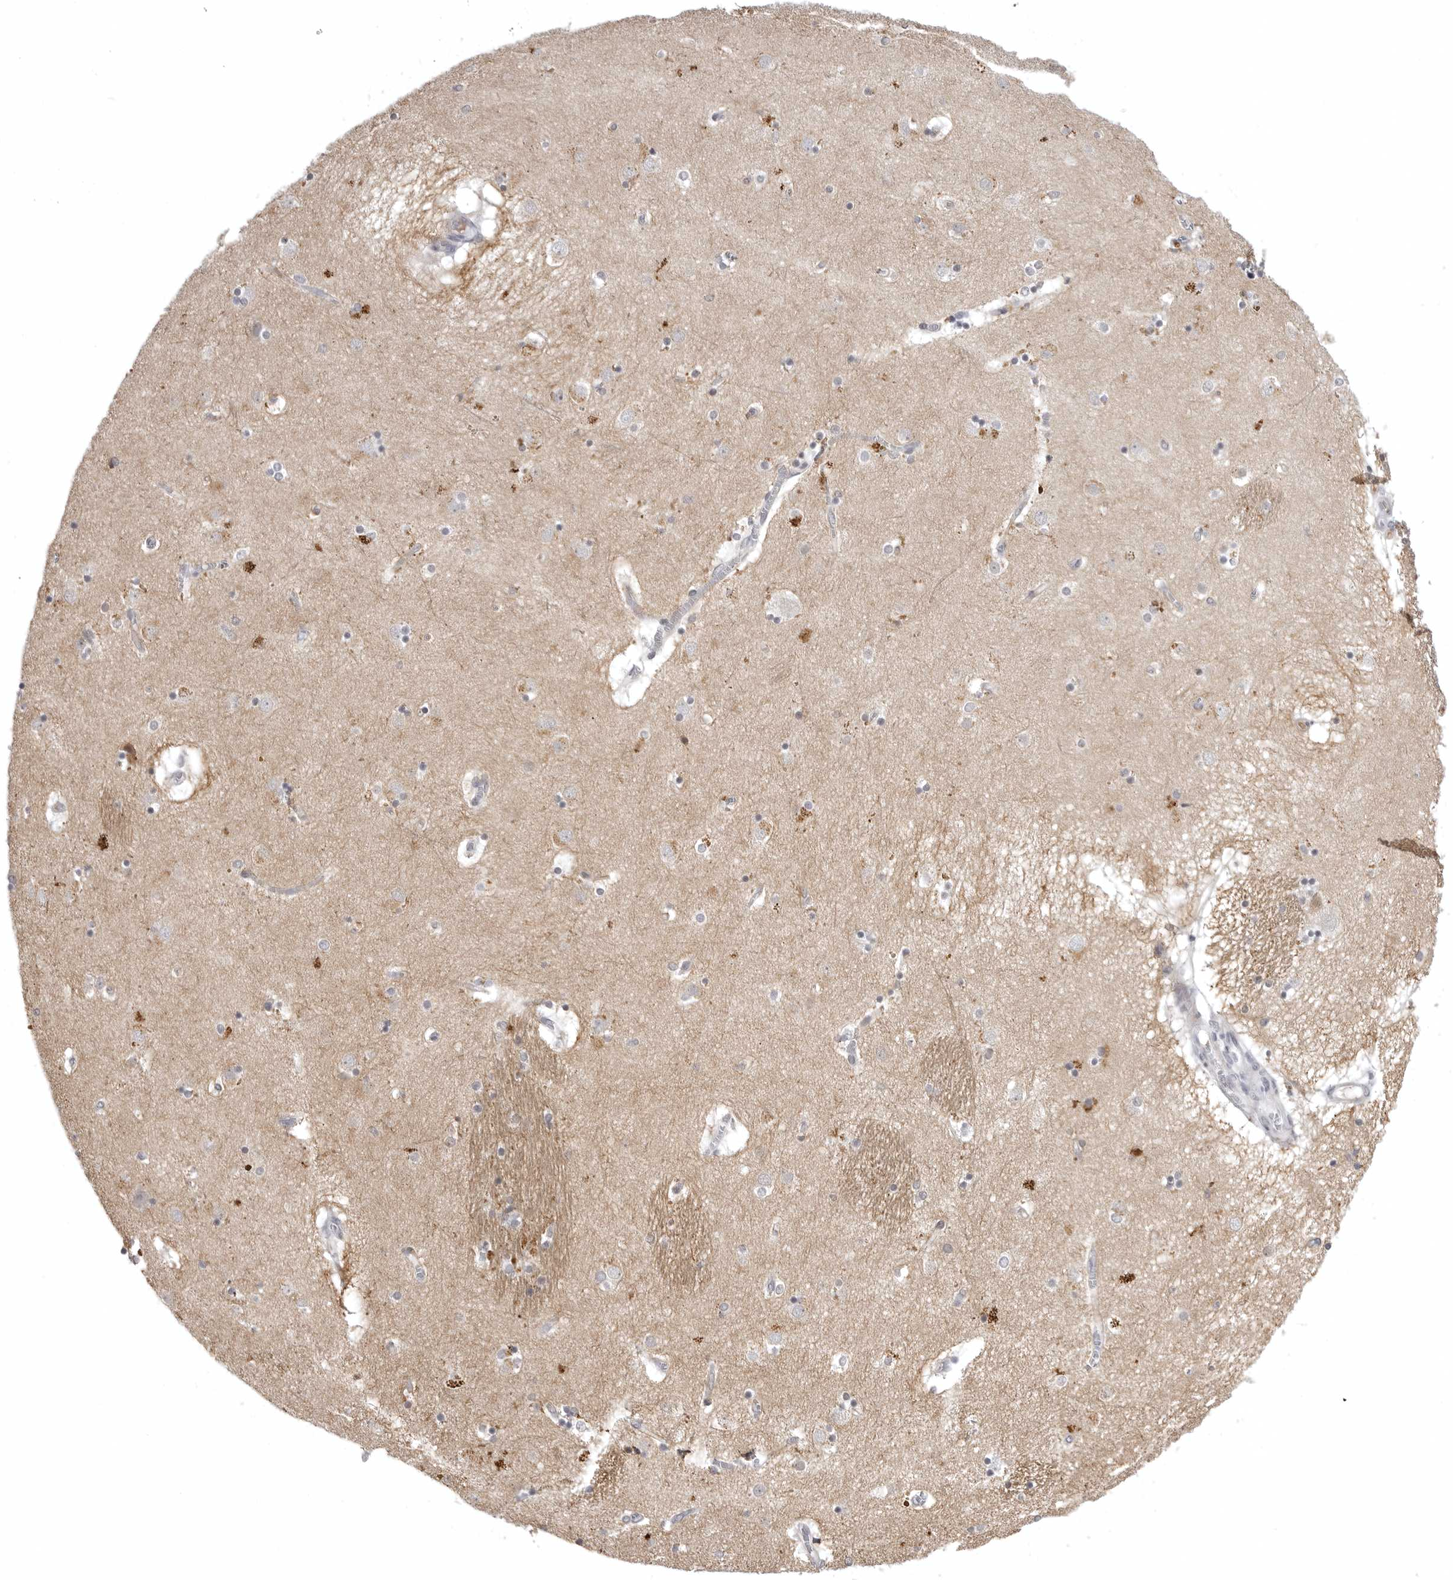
{"staining": {"intensity": "moderate", "quantity": "<25%", "location": "cytoplasmic/membranous"}, "tissue": "caudate", "cell_type": "Glial cells", "image_type": "normal", "snomed": [{"axis": "morphology", "description": "Normal tissue, NOS"}, {"axis": "topography", "description": "Lateral ventricle wall"}], "caption": "Protein expression analysis of unremarkable caudate exhibits moderate cytoplasmic/membranous staining in approximately <25% of glial cells.", "gene": "CD300LD", "patient": {"sex": "male", "age": 70}}